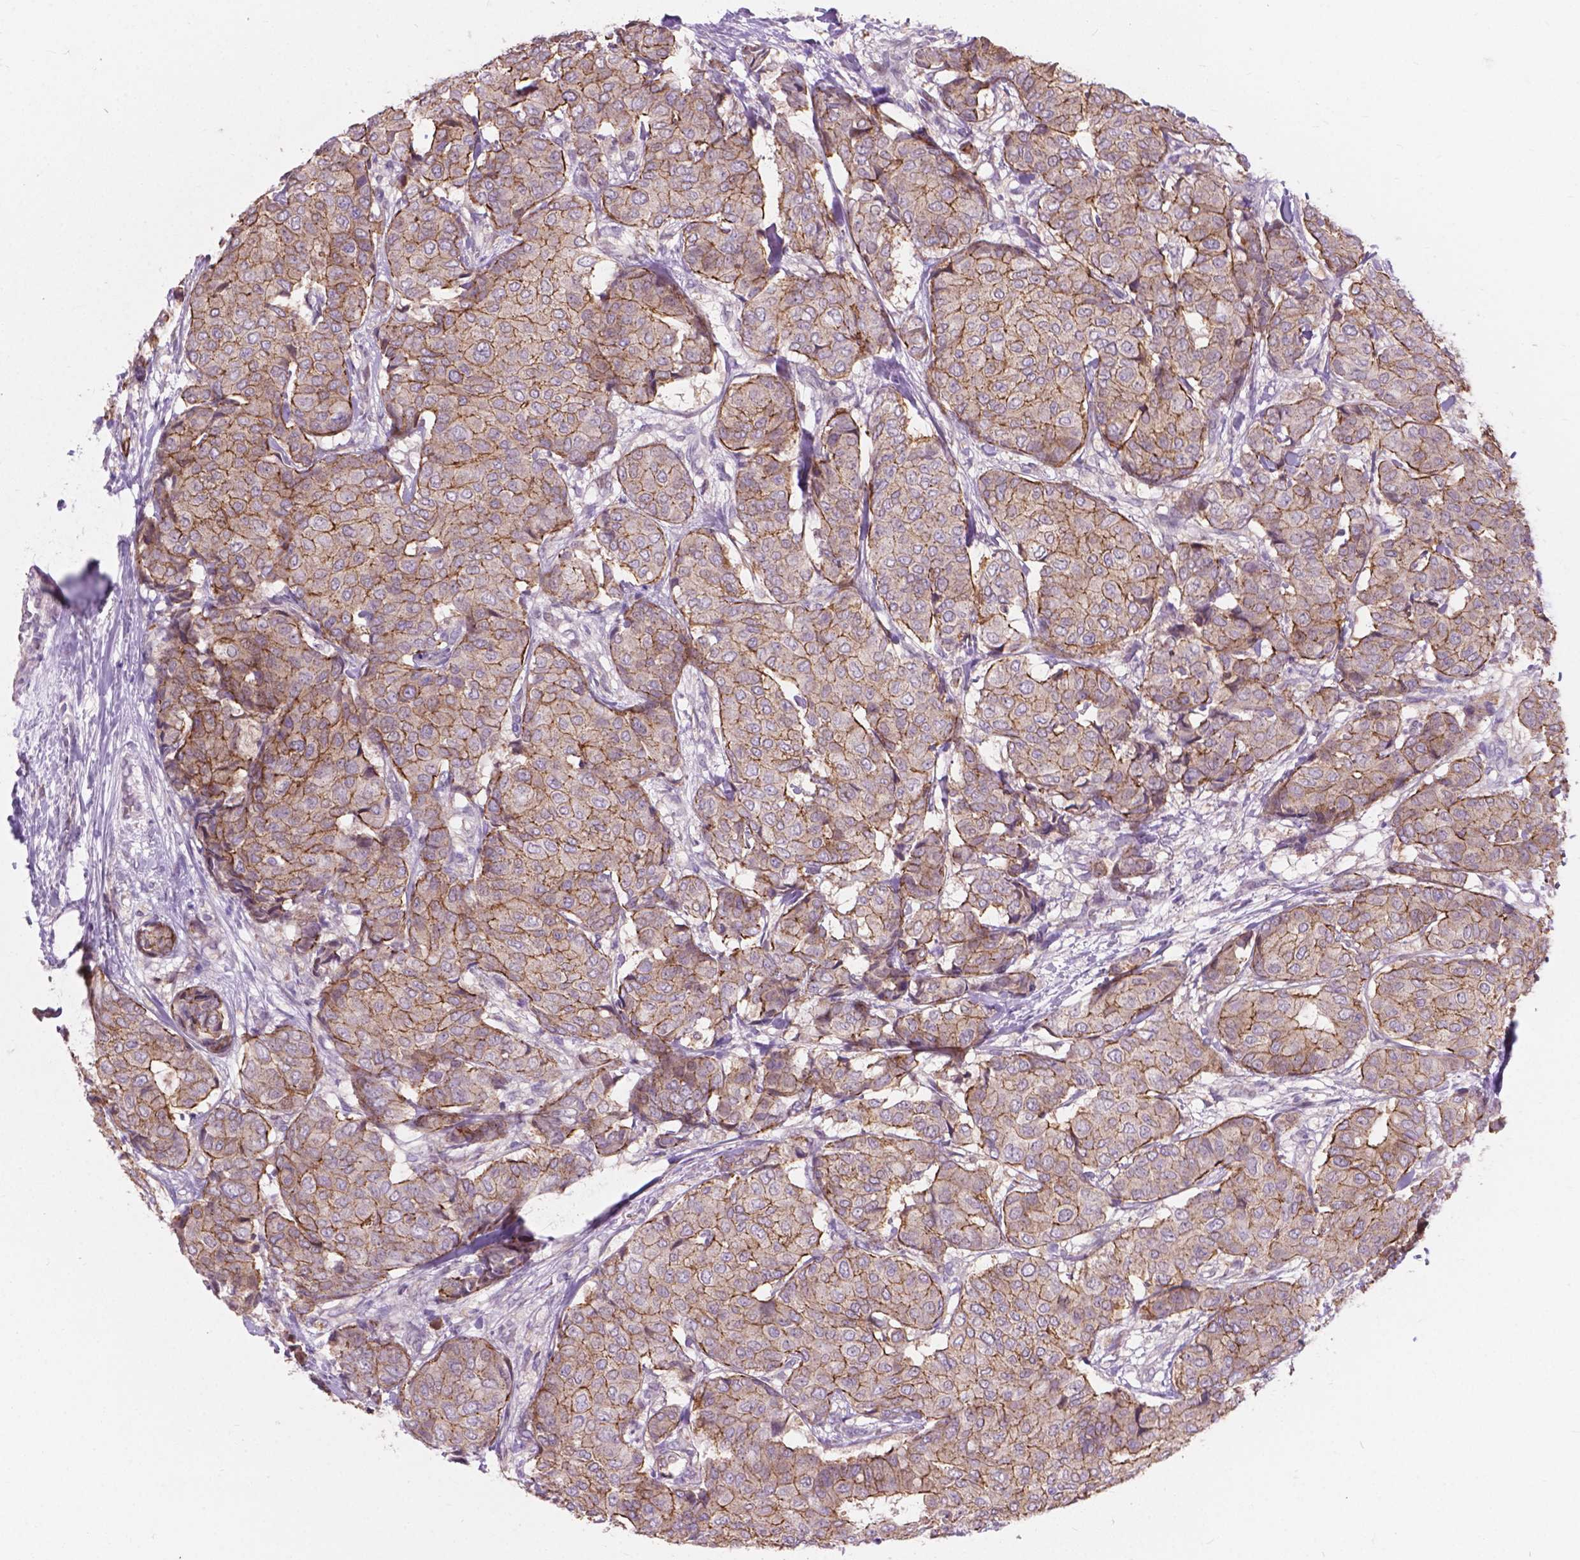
{"staining": {"intensity": "weak", "quantity": ">75%", "location": "cytoplasmic/membranous"}, "tissue": "breast cancer", "cell_type": "Tumor cells", "image_type": "cancer", "snomed": [{"axis": "morphology", "description": "Duct carcinoma"}, {"axis": "topography", "description": "Breast"}], "caption": "Immunohistochemical staining of human breast cancer exhibits low levels of weak cytoplasmic/membranous protein expression in approximately >75% of tumor cells.", "gene": "MYH14", "patient": {"sex": "female", "age": 75}}